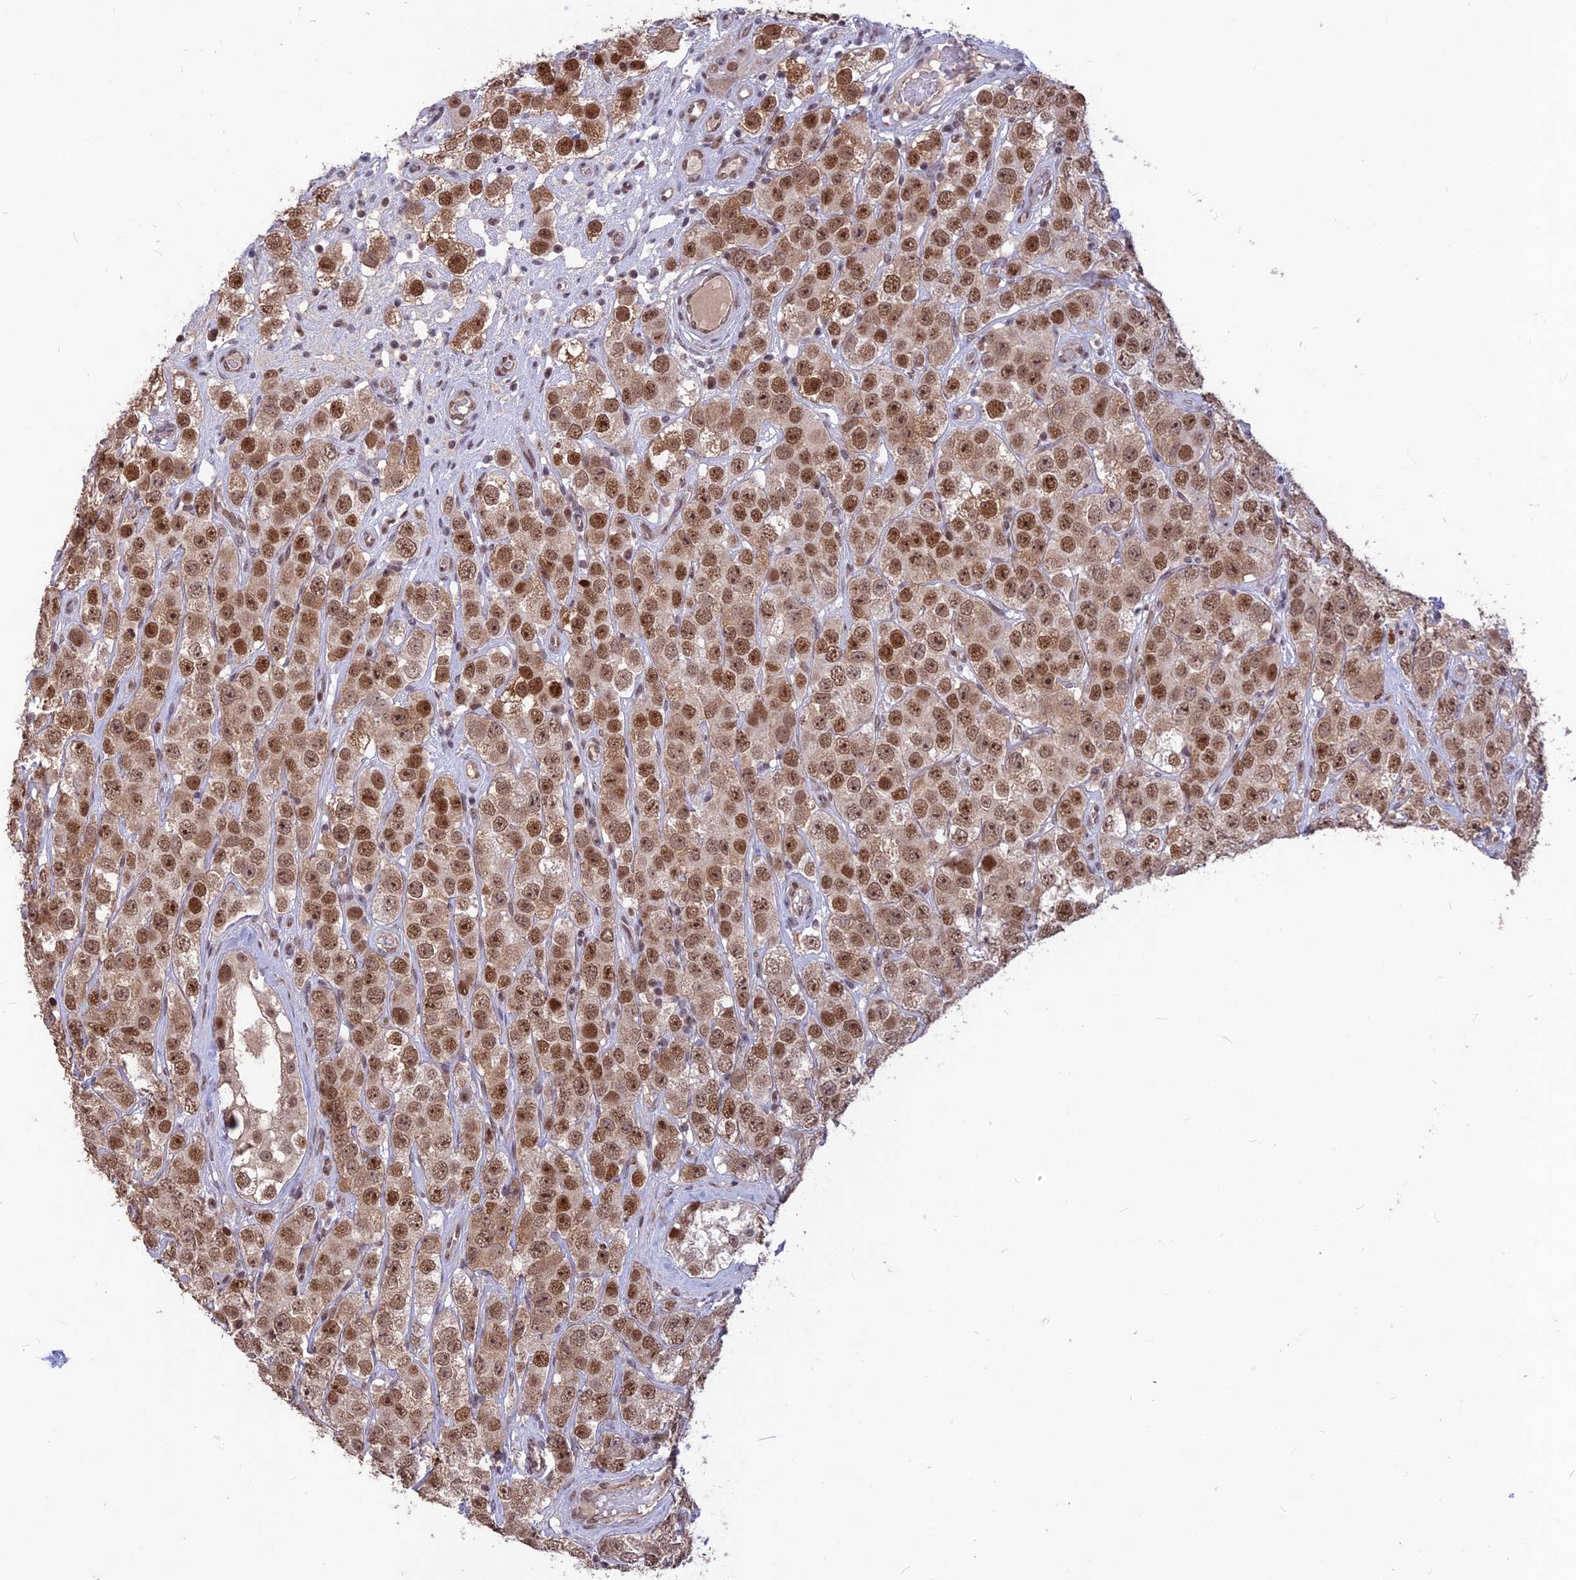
{"staining": {"intensity": "moderate", "quantity": ">75%", "location": "nuclear"}, "tissue": "testis cancer", "cell_type": "Tumor cells", "image_type": "cancer", "snomed": [{"axis": "morphology", "description": "Seminoma, NOS"}, {"axis": "topography", "description": "Testis"}], "caption": "Immunohistochemical staining of testis cancer (seminoma) exhibits medium levels of moderate nuclear protein positivity in approximately >75% of tumor cells. (DAB (3,3'-diaminobenzidine) IHC, brown staining for protein, blue staining for nuclei).", "gene": "DIS3", "patient": {"sex": "male", "age": 28}}